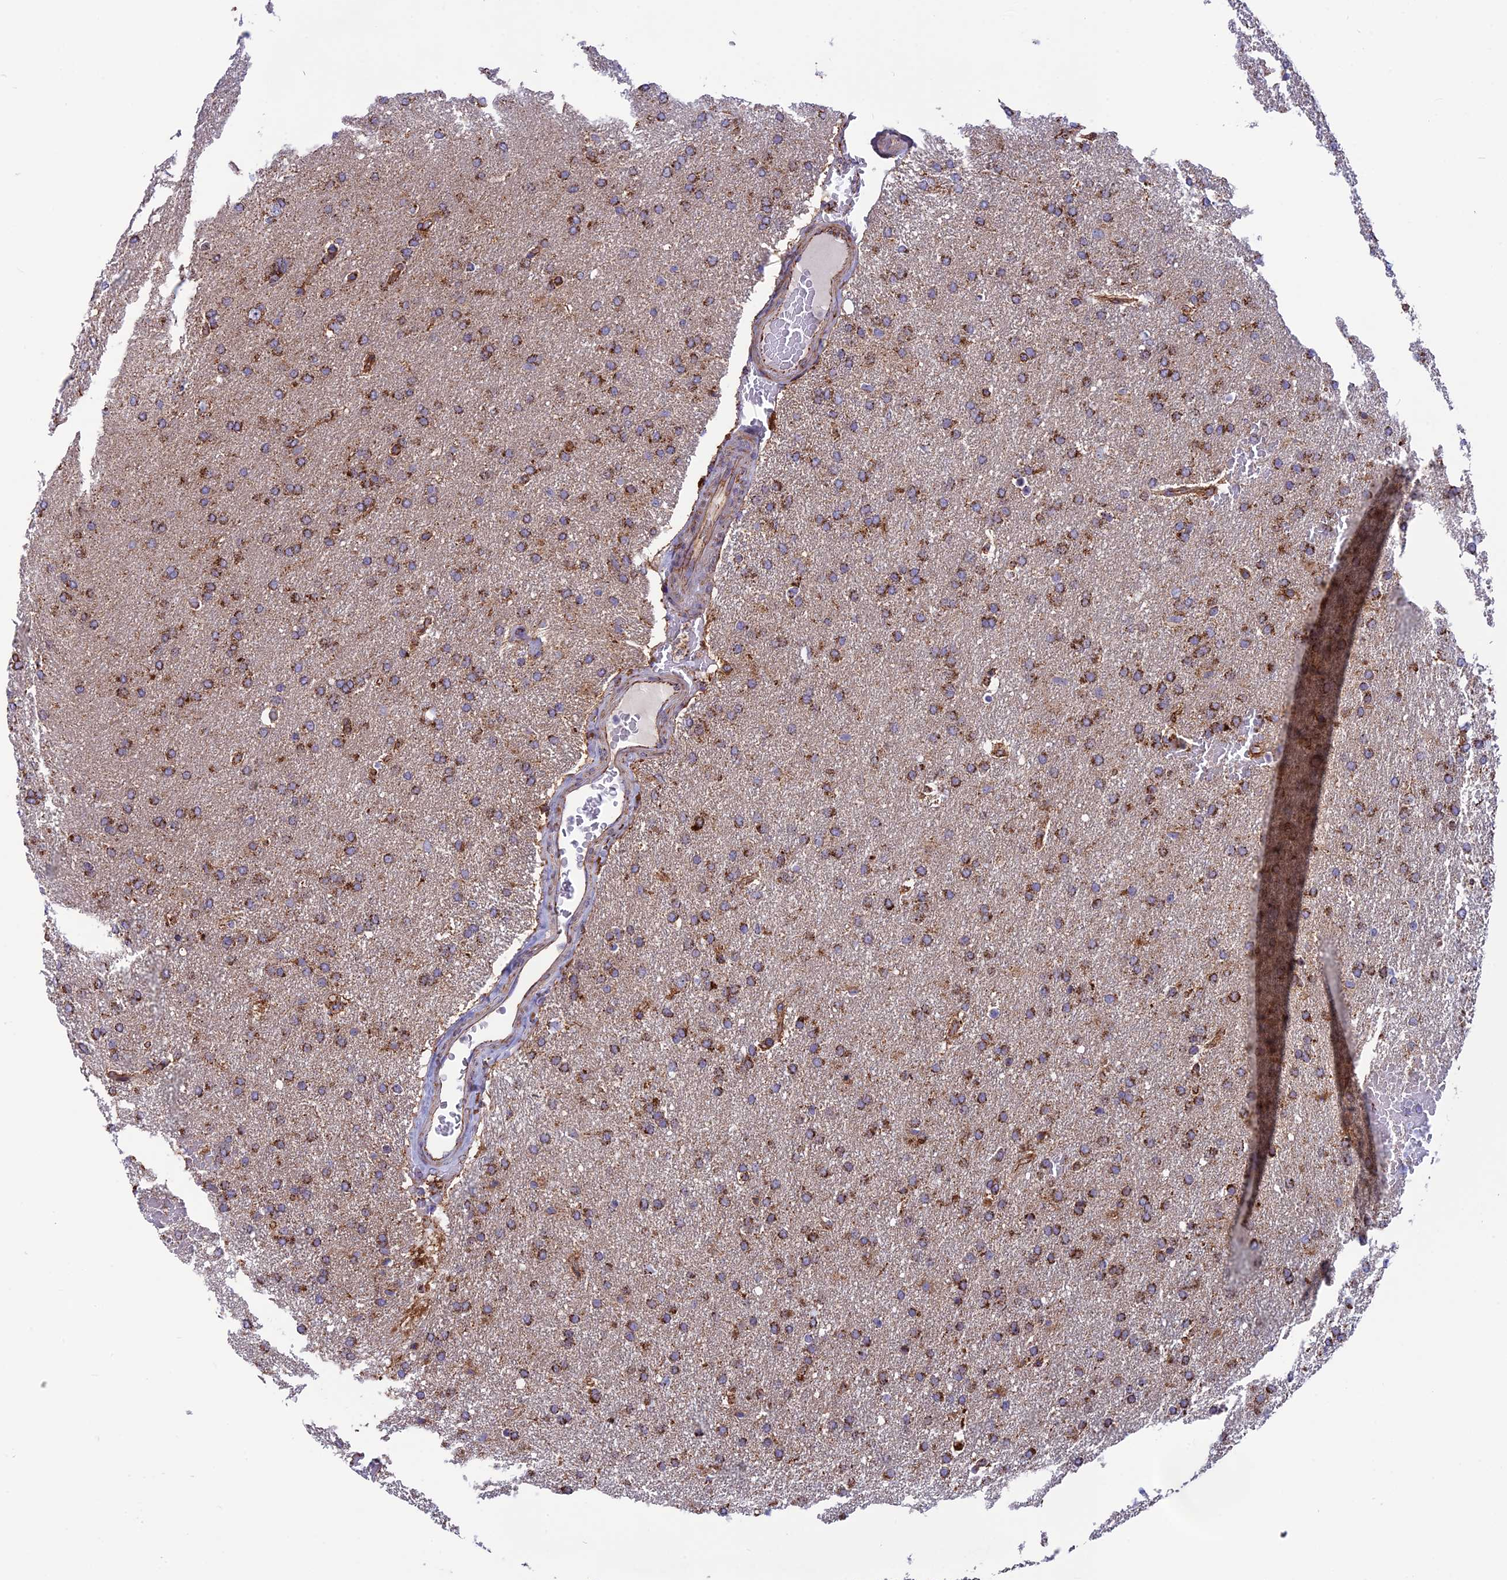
{"staining": {"intensity": "moderate", "quantity": ">75%", "location": "cytoplasmic/membranous"}, "tissue": "glioma", "cell_type": "Tumor cells", "image_type": "cancer", "snomed": [{"axis": "morphology", "description": "Glioma, malignant, High grade"}, {"axis": "topography", "description": "Brain"}], "caption": "This is an image of immunohistochemistry (IHC) staining of glioma, which shows moderate staining in the cytoplasmic/membranous of tumor cells.", "gene": "MRPS18B", "patient": {"sex": "male", "age": 72}}